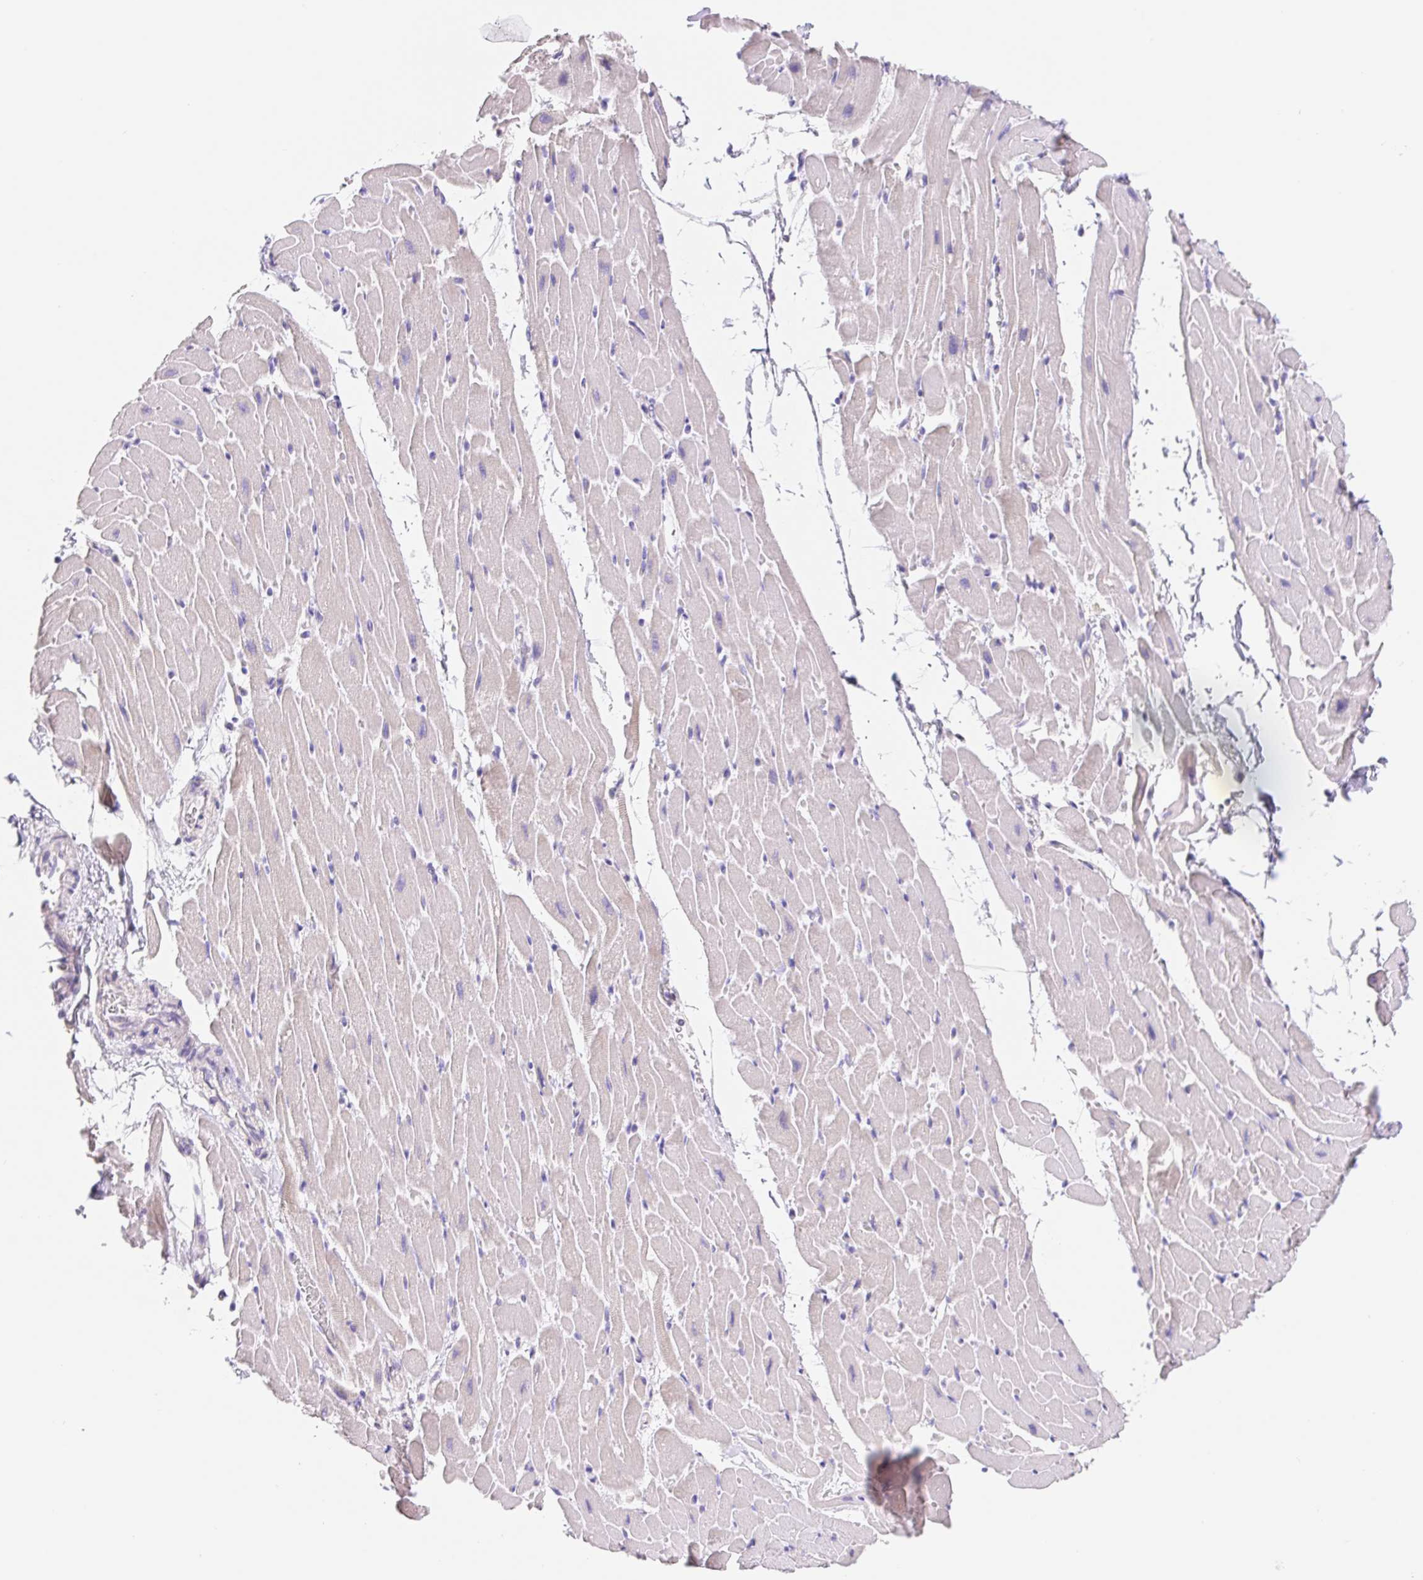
{"staining": {"intensity": "negative", "quantity": "none", "location": "none"}, "tissue": "heart muscle", "cell_type": "Cardiomyocytes", "image_type": "normal", "snomed": [{"axis": "morphology", "description": "Normal tissue, NOS"}, {"axis": "topography", "description": "Heart"}], "caption": "A micrograph of heart muscle stained for a protein reveals no brown staining in cardiomyocytes.", "gene": "FKBP6", "patient": {"sex": "male", "age": 37}}